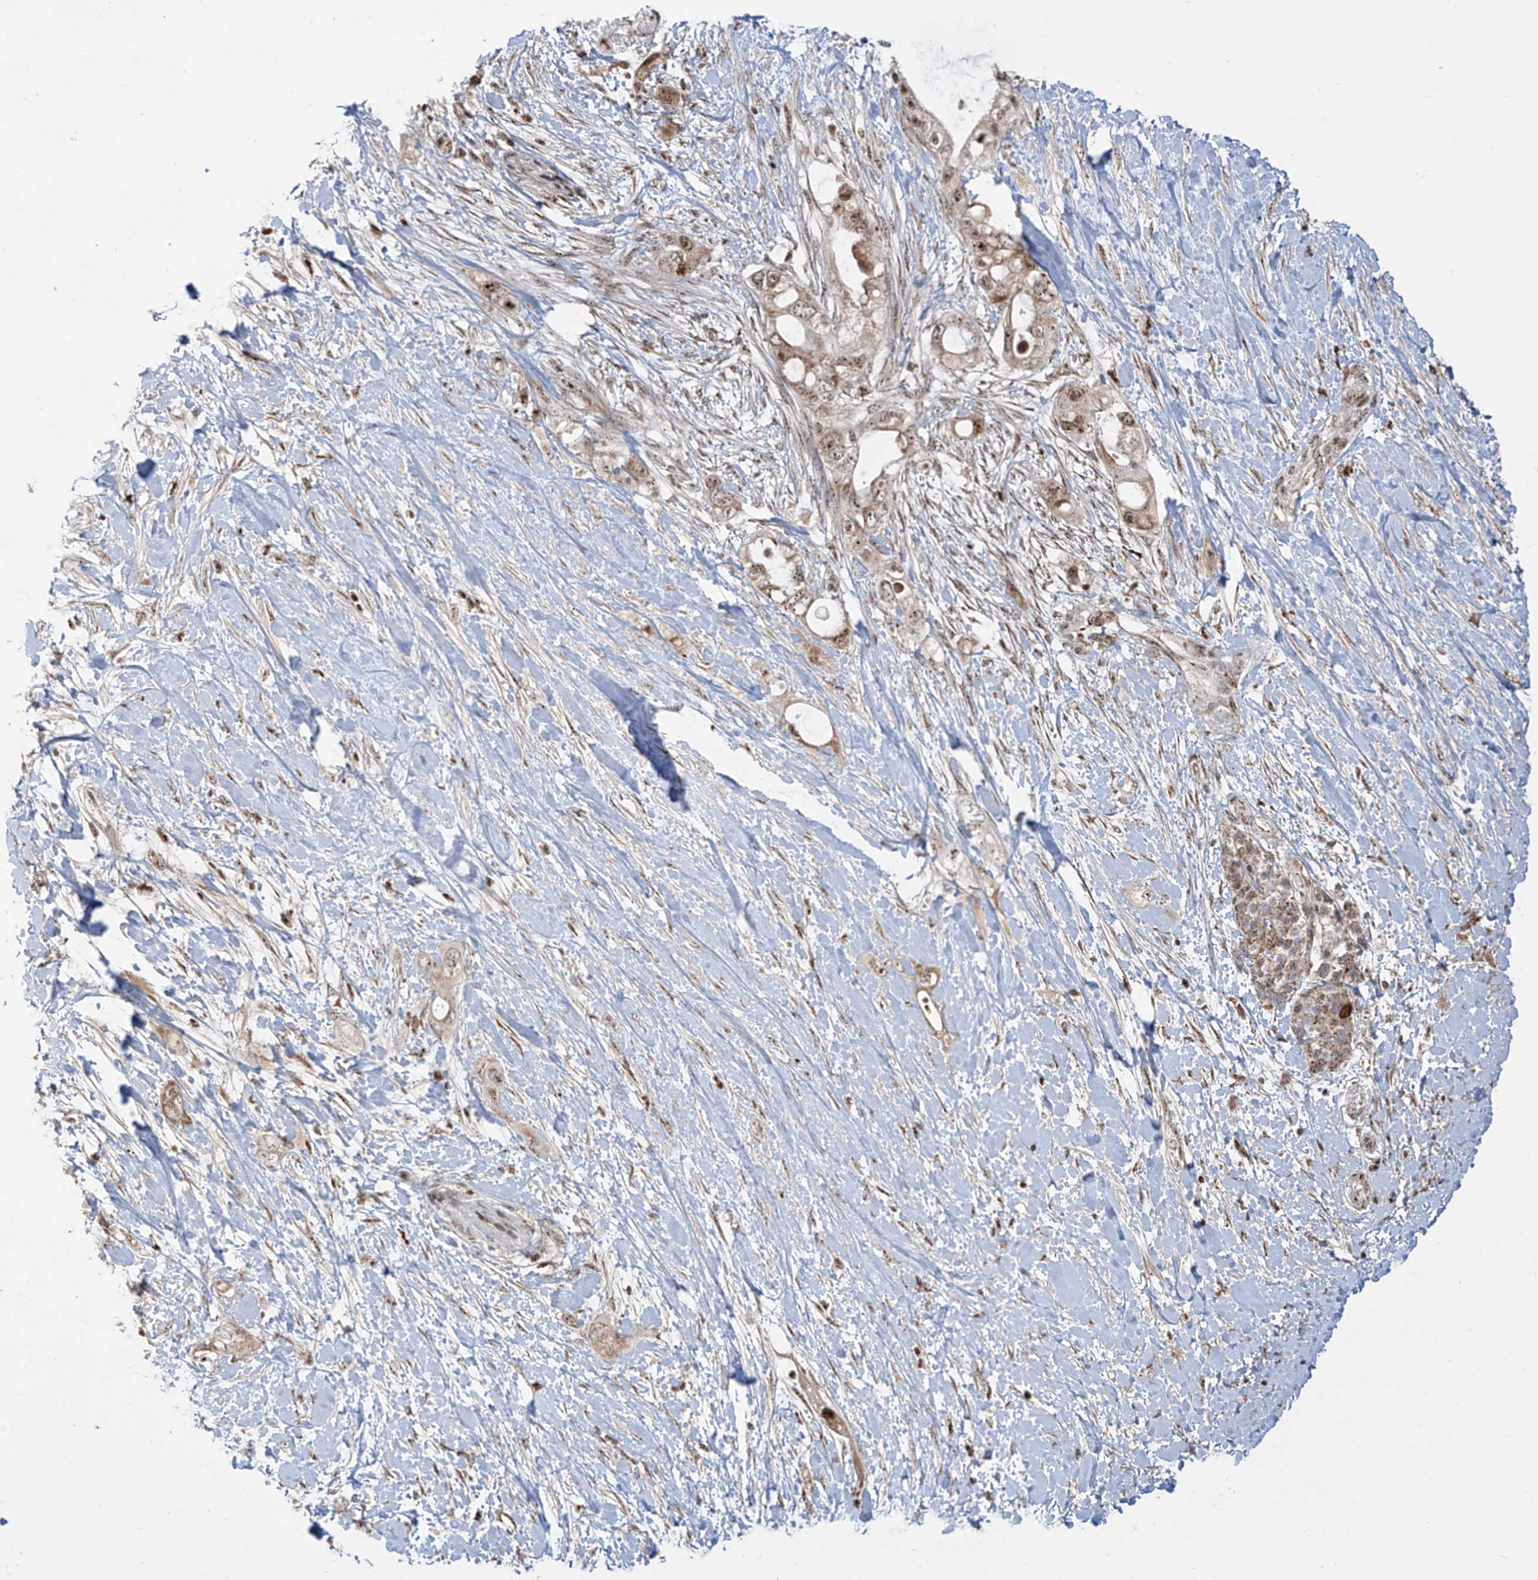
{"staining": {"intensity": "moderate", "quantity": ">75%", "location": "cytoplasmic/membranous,nuclear"}, "tissue": "pancreatic cancer", "cell_type": "Tumor cells", "image_type": "cancer", "snomed": [{"axis": "morphology", "description": "Adenocarcinoma, NOS"}, {"axis": "topography", "description": "Pancreas"}], "caption": "This photomicrograph exhibits immunohistochemistry staining of human pancreatic cancer, with medium moderate cytoplasmic/membranous and nuclear expression in approximately >75% of tumor cells.", "gene": "ZBTB8A", "patient": {"sex": "female", "age": 56}}